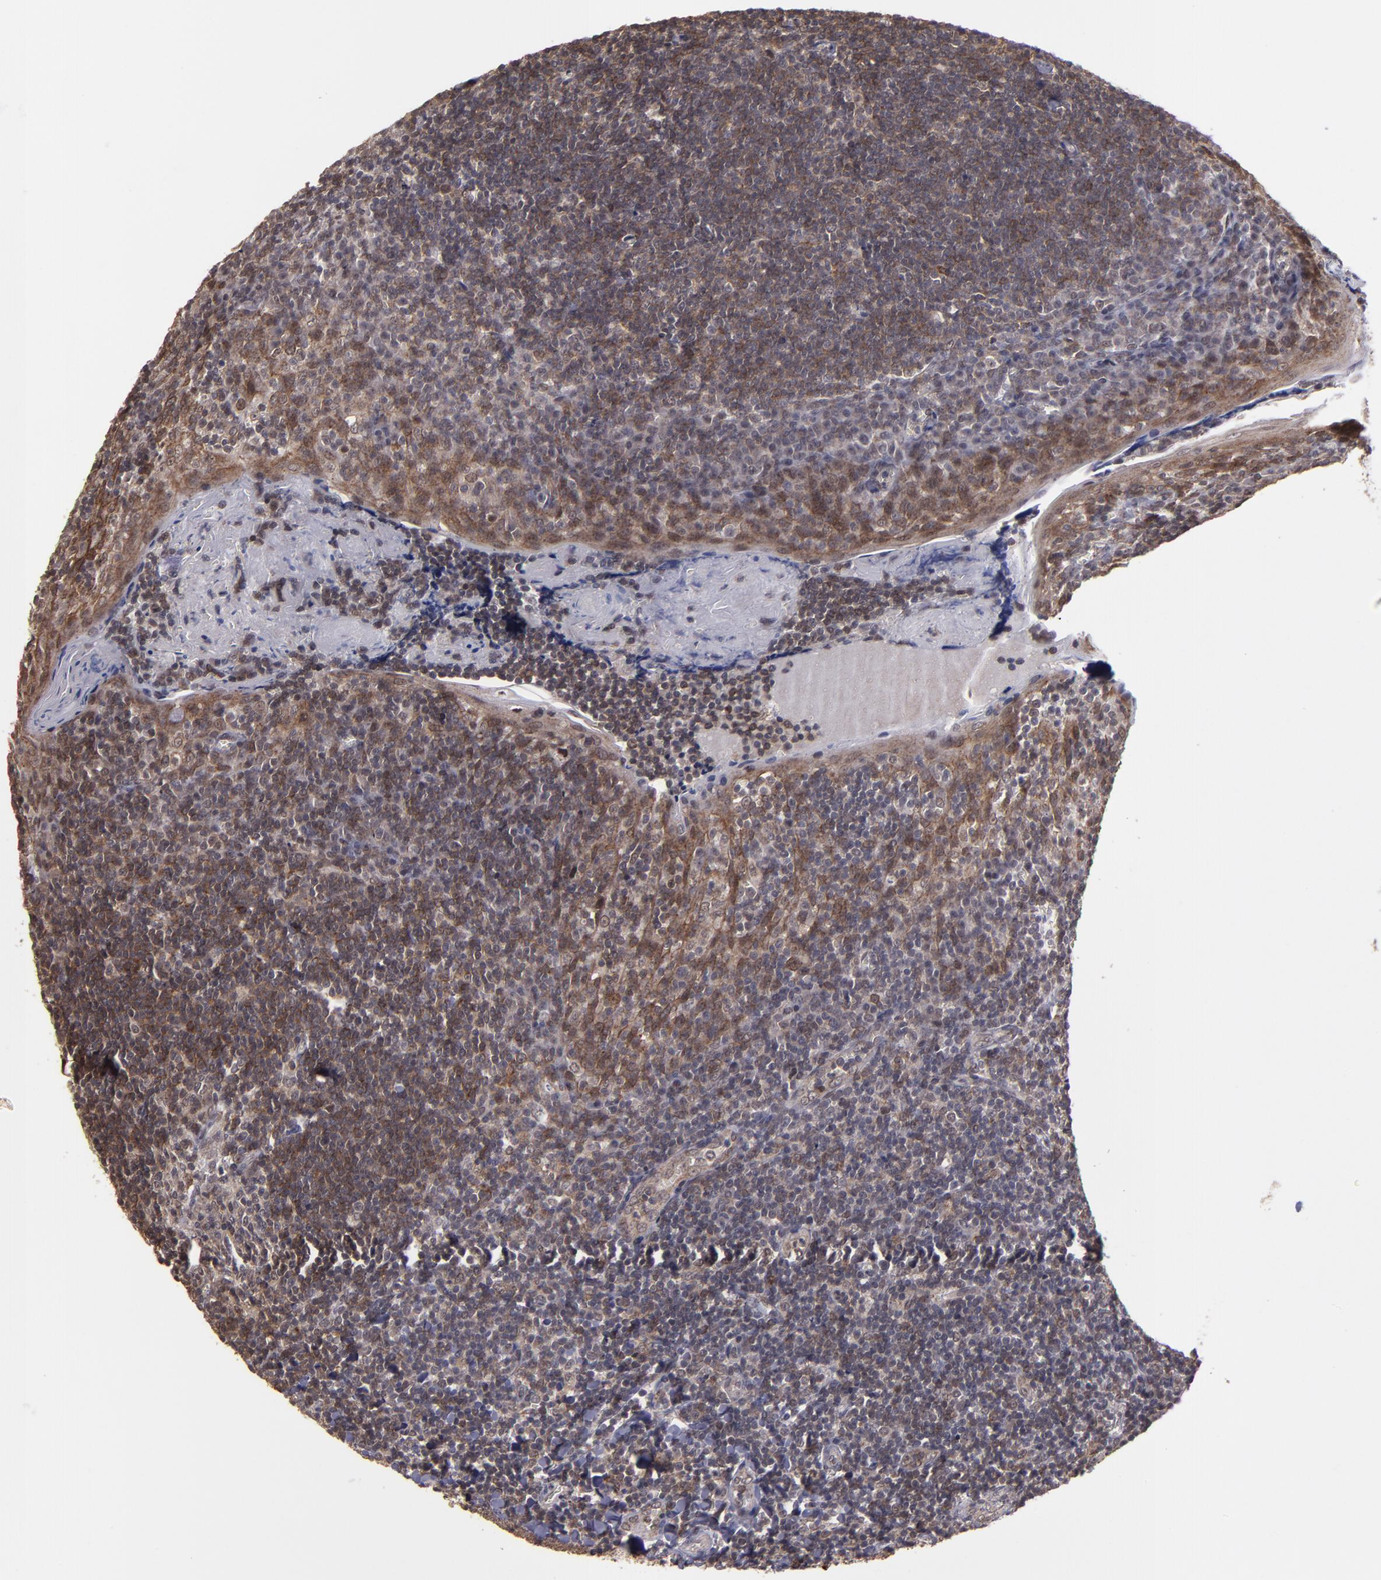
{"staining": {"intensity": "moderate", "quantity": "25%-75%", "location": "cytoplasmic/membranous"}, "tissue": "tonsil", "cell_type": "Germinal center cells", "image_type": "normal", "snomed": [{"axis": "morphology", "description": "Normal tissue, NOS"}, {"axis": "topography", "description": "Tonsil"}], "caption": "DAB immunohistochemical staining of unremarkable tonsil demonstrates moderate cytoplasmic/membranous protein positivity in about 25%-75% of germinal center cells. The protein of interest is shown in brown color, while the nuclei are stained blue.", "gene": "SIPA1L1", "patient": {"sex": "male", "age": 20}}